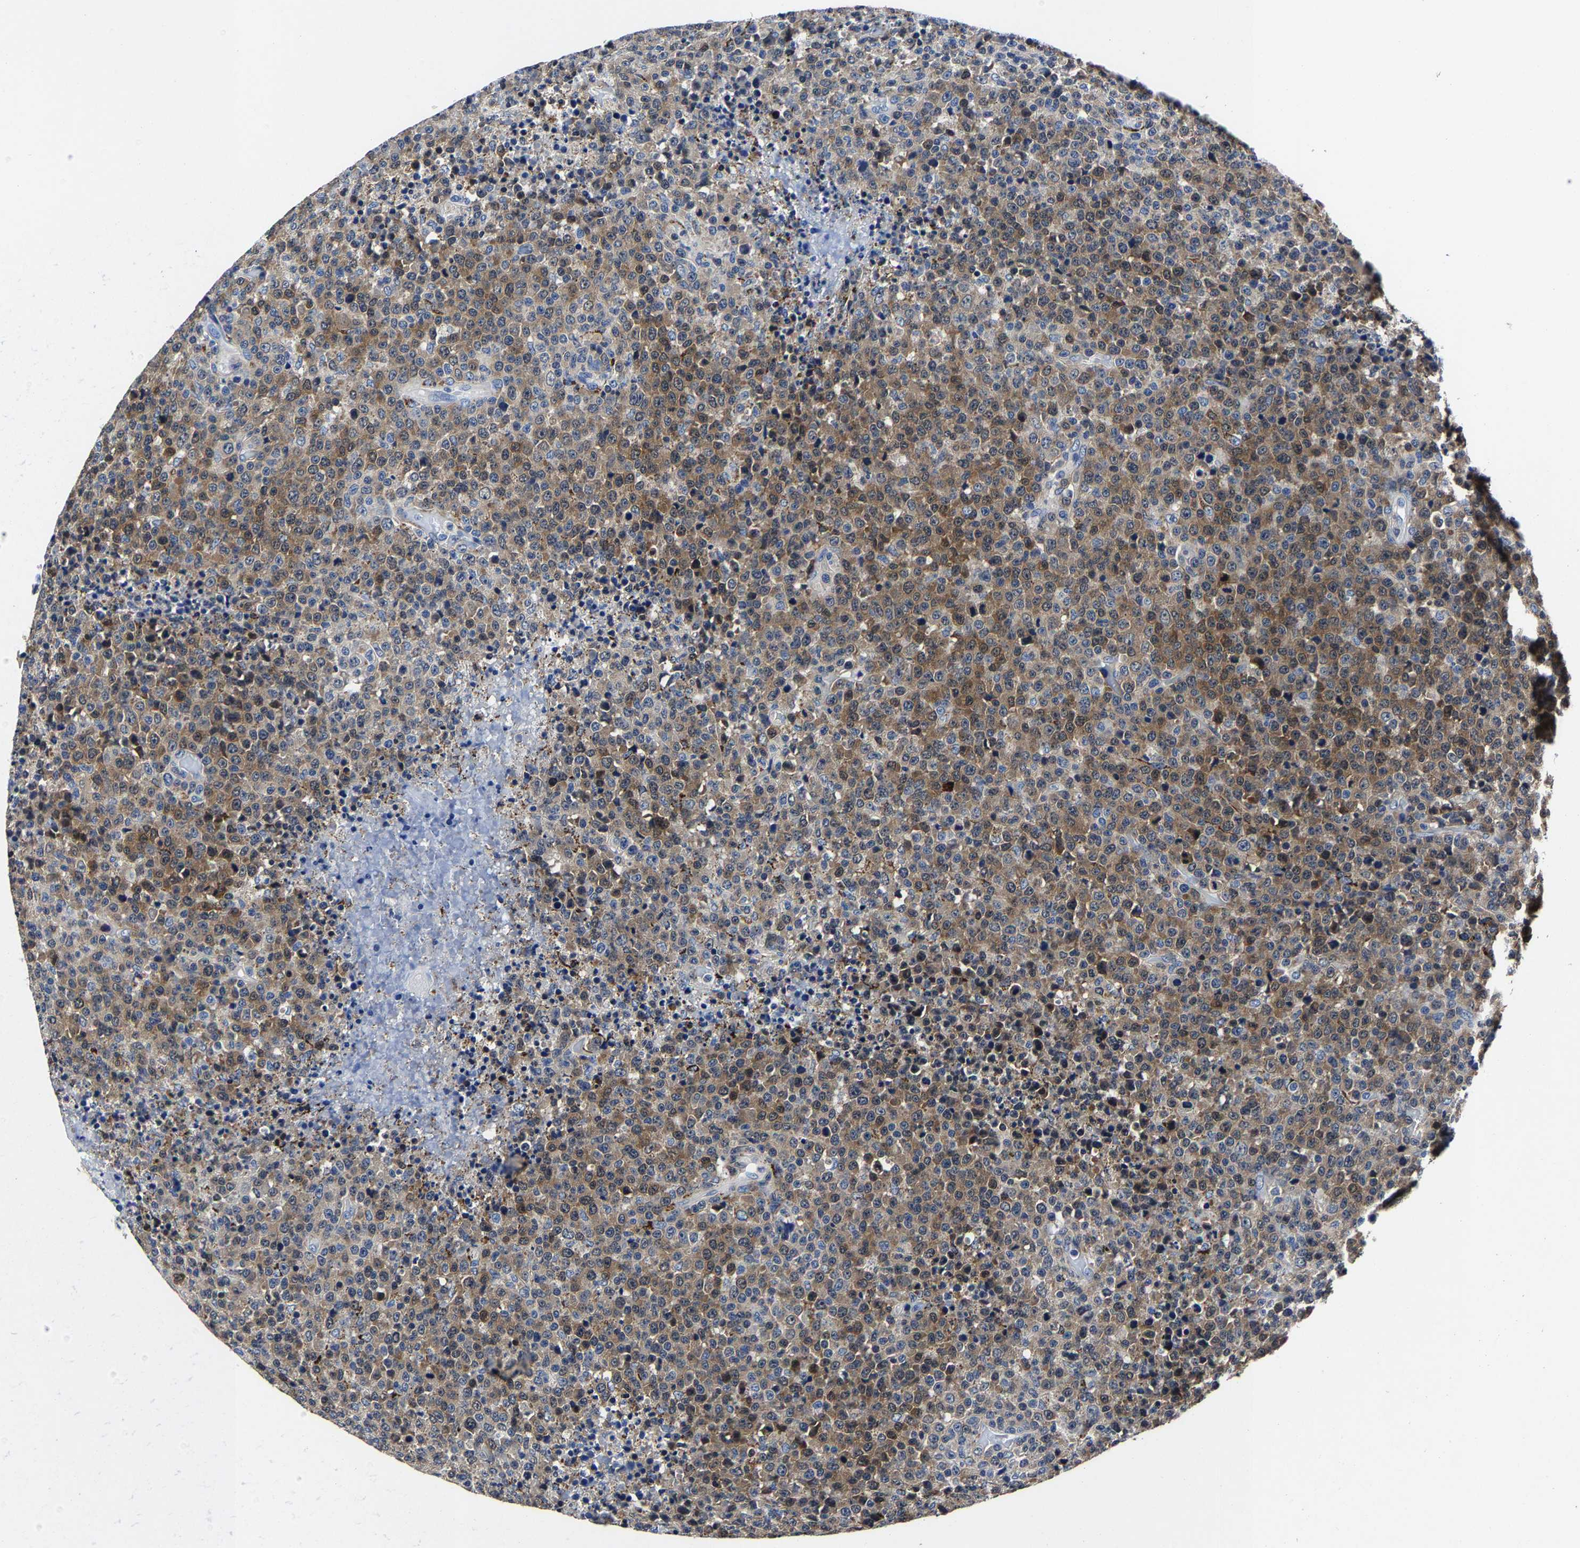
{"staining": {"intensity": "moderate", "quantity": ">75%", "location": "cytoplasmic/membranous"}, "tissue": "lymphoma", "cell_type": "Tumor cells", "image_type": "cancer", "snomed": [{"axis": "morphology", "description": "Malignant lymphoma, non-Hodgkin's type, High grade"}, {"axis": "topography", "description": "Lymph node"}], "caption": "DAB (3,3'-diaminobenzidine) immunohistochemical staining of lymphoma demonstrates moderate cytoplasmic/membranous protein positivity in approximately >75% of tumor cells.", "gene": "PSPH", "patient": {"sex": "male", "age": 13}}